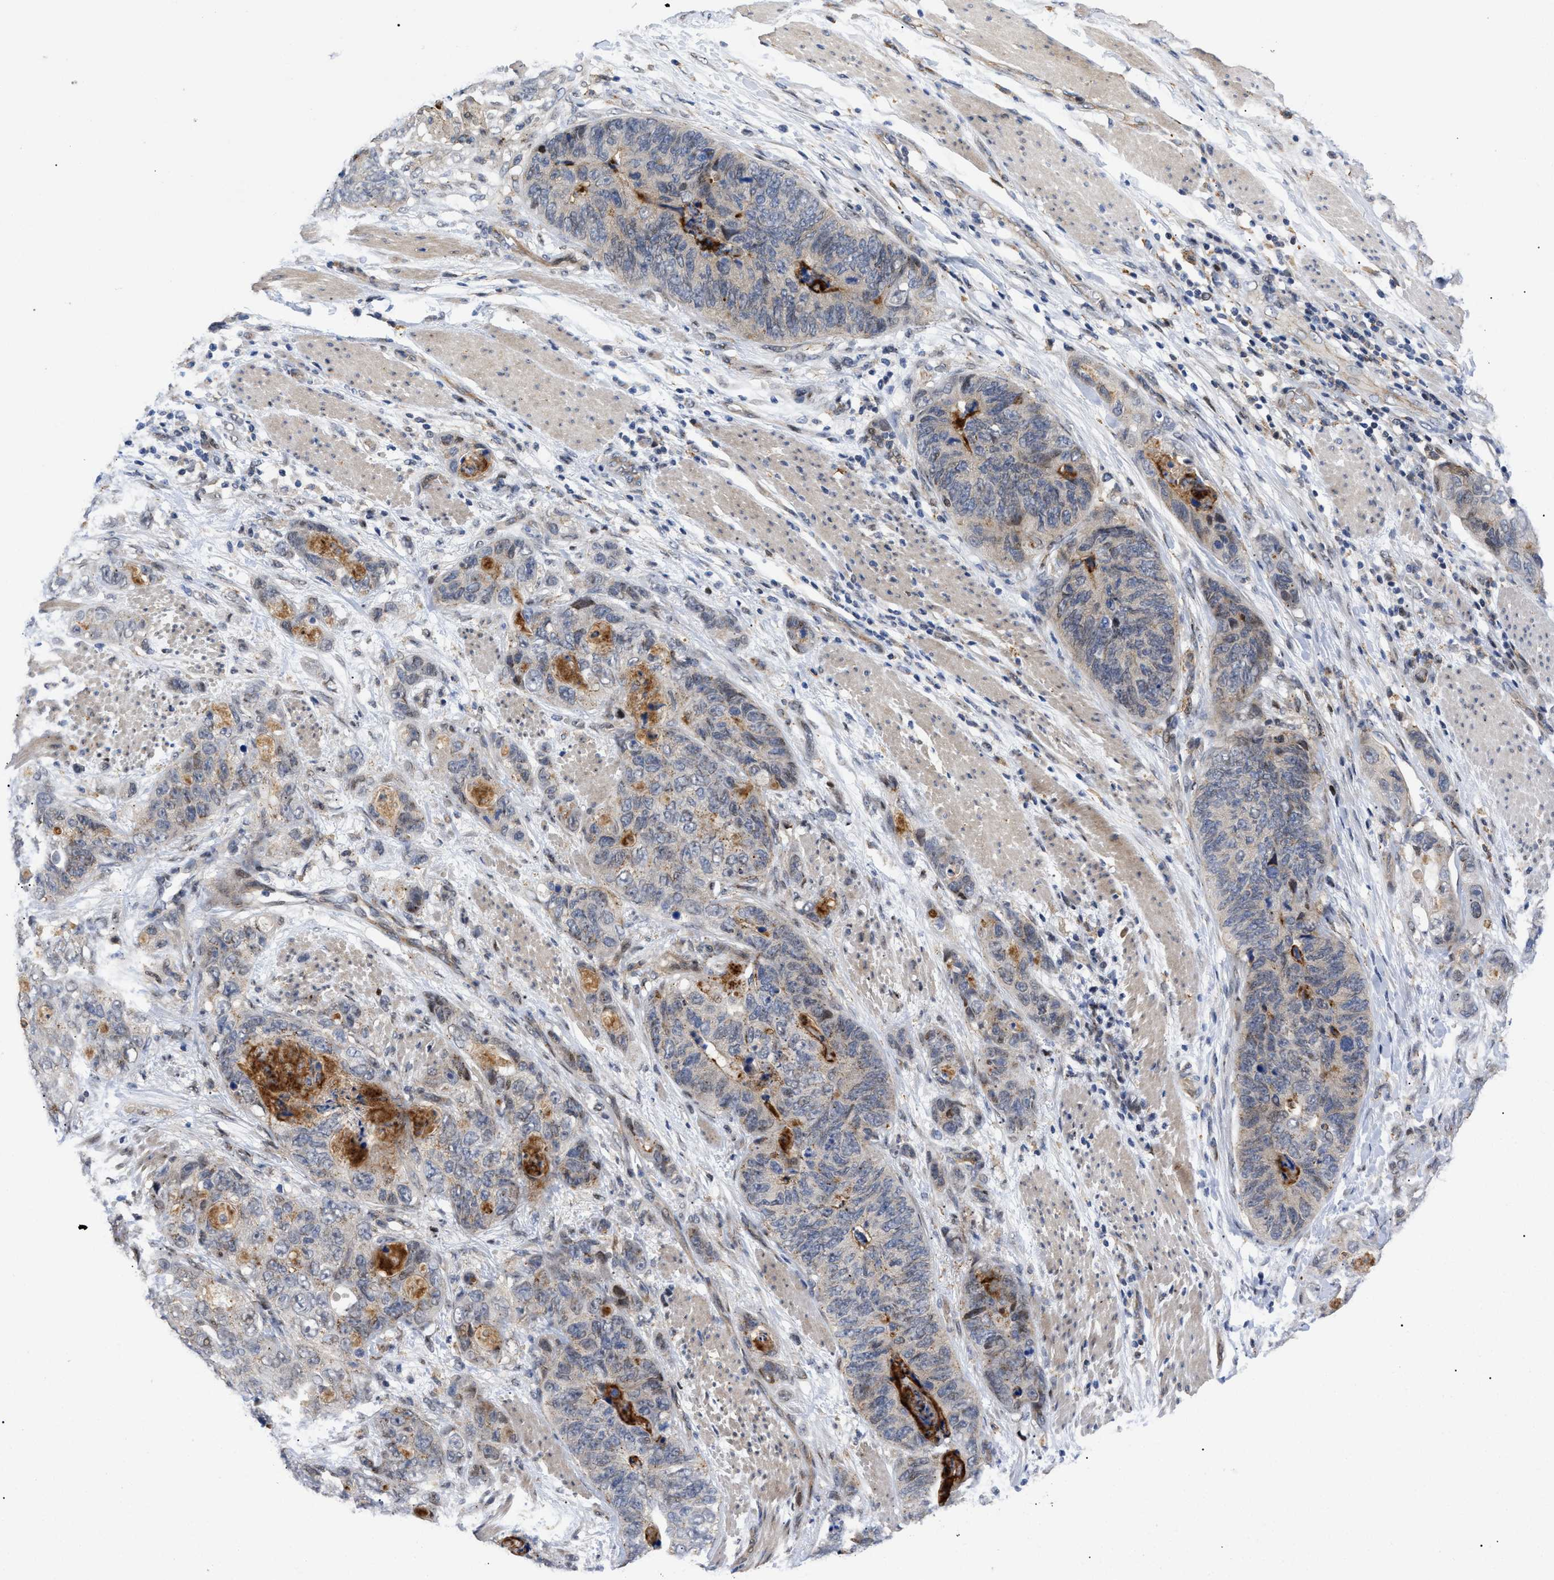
{"staining": {"intensity": "weak", "quantity": ">75%", "location": "cytoplasmic/membranous"}, "tissue": "stomach cancer", "cell_type": "Tumor cells", "image_type": "cancer", "snomed": [{"axis": "morphology", "description": "Adenocarcinoma, NOS"}, {"axis": "topography", "description": "Stomach"}], "caption": "Stomach cancer (adenocarcinoma) stained with IHC reveals weak cytoplasmic/membranous expression in approximately >75% of tumor cells. Immunohistochemistry (ihc) stains the protein in brown and the nuclei are stained blue.", "gene": "SFXN5", "patient": {"sex": "female", "age": 89}}